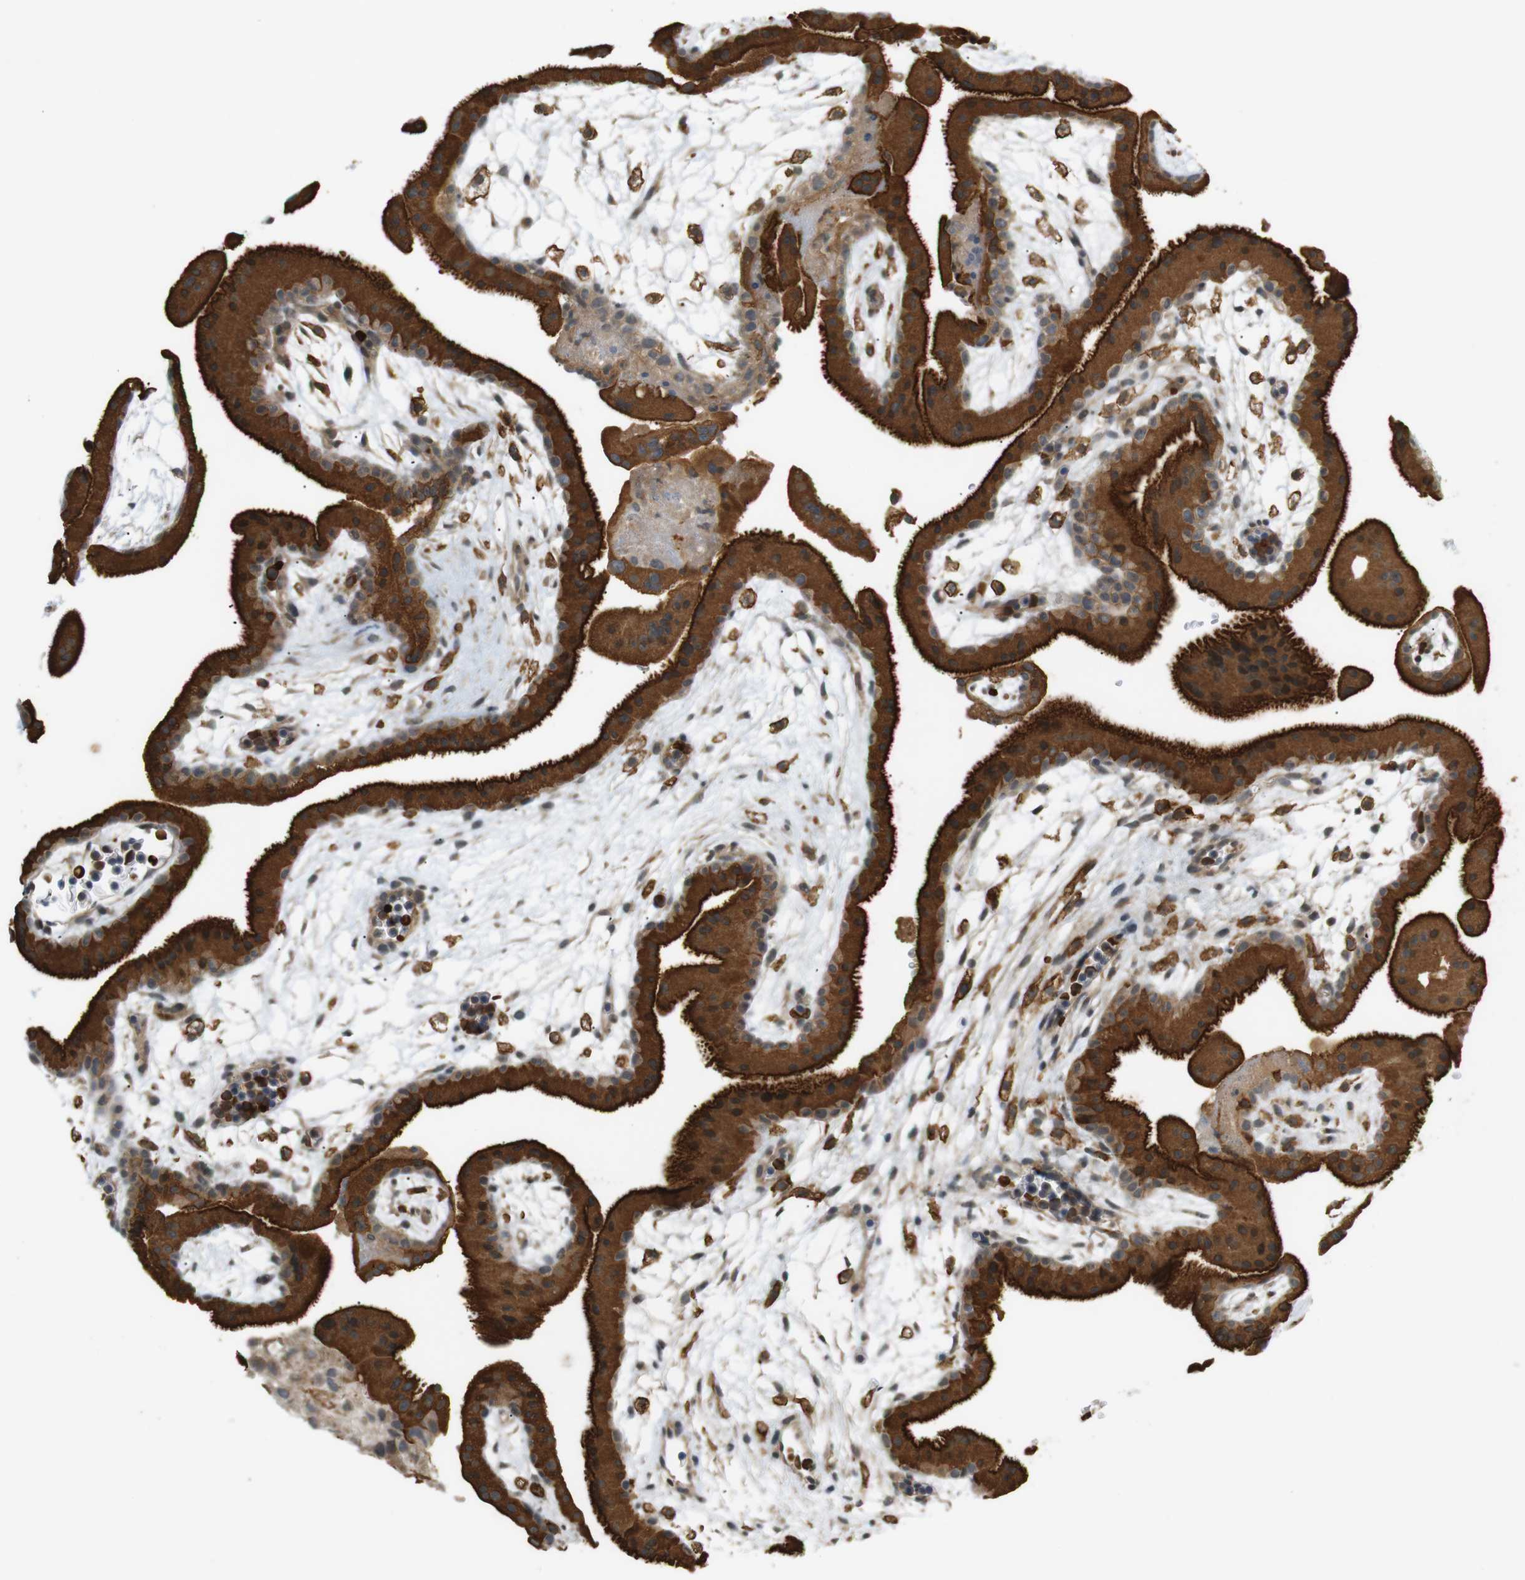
{"staining": {"intensity": "strong", "quantity": ">75%", "location": "cytoplasmic/membranous"}, "tissue": "placenta", "cell_type": "Trophoblastic cells", "image_type": "normal", "snomed": [{"axis": "morphology", "description": "Normal tissue, NOS"}, {"axis": "topography", "description": "Placenta"}], "caption": "Immunohistochemistry image of normal placenta stained for a protein (brown), which reveals high levels of strong cytoplasmic/membranous staining in about >75% of trophoblastic cells.", "gene": "SOCS6", "patient": {"sex": "female", "age": 19}}